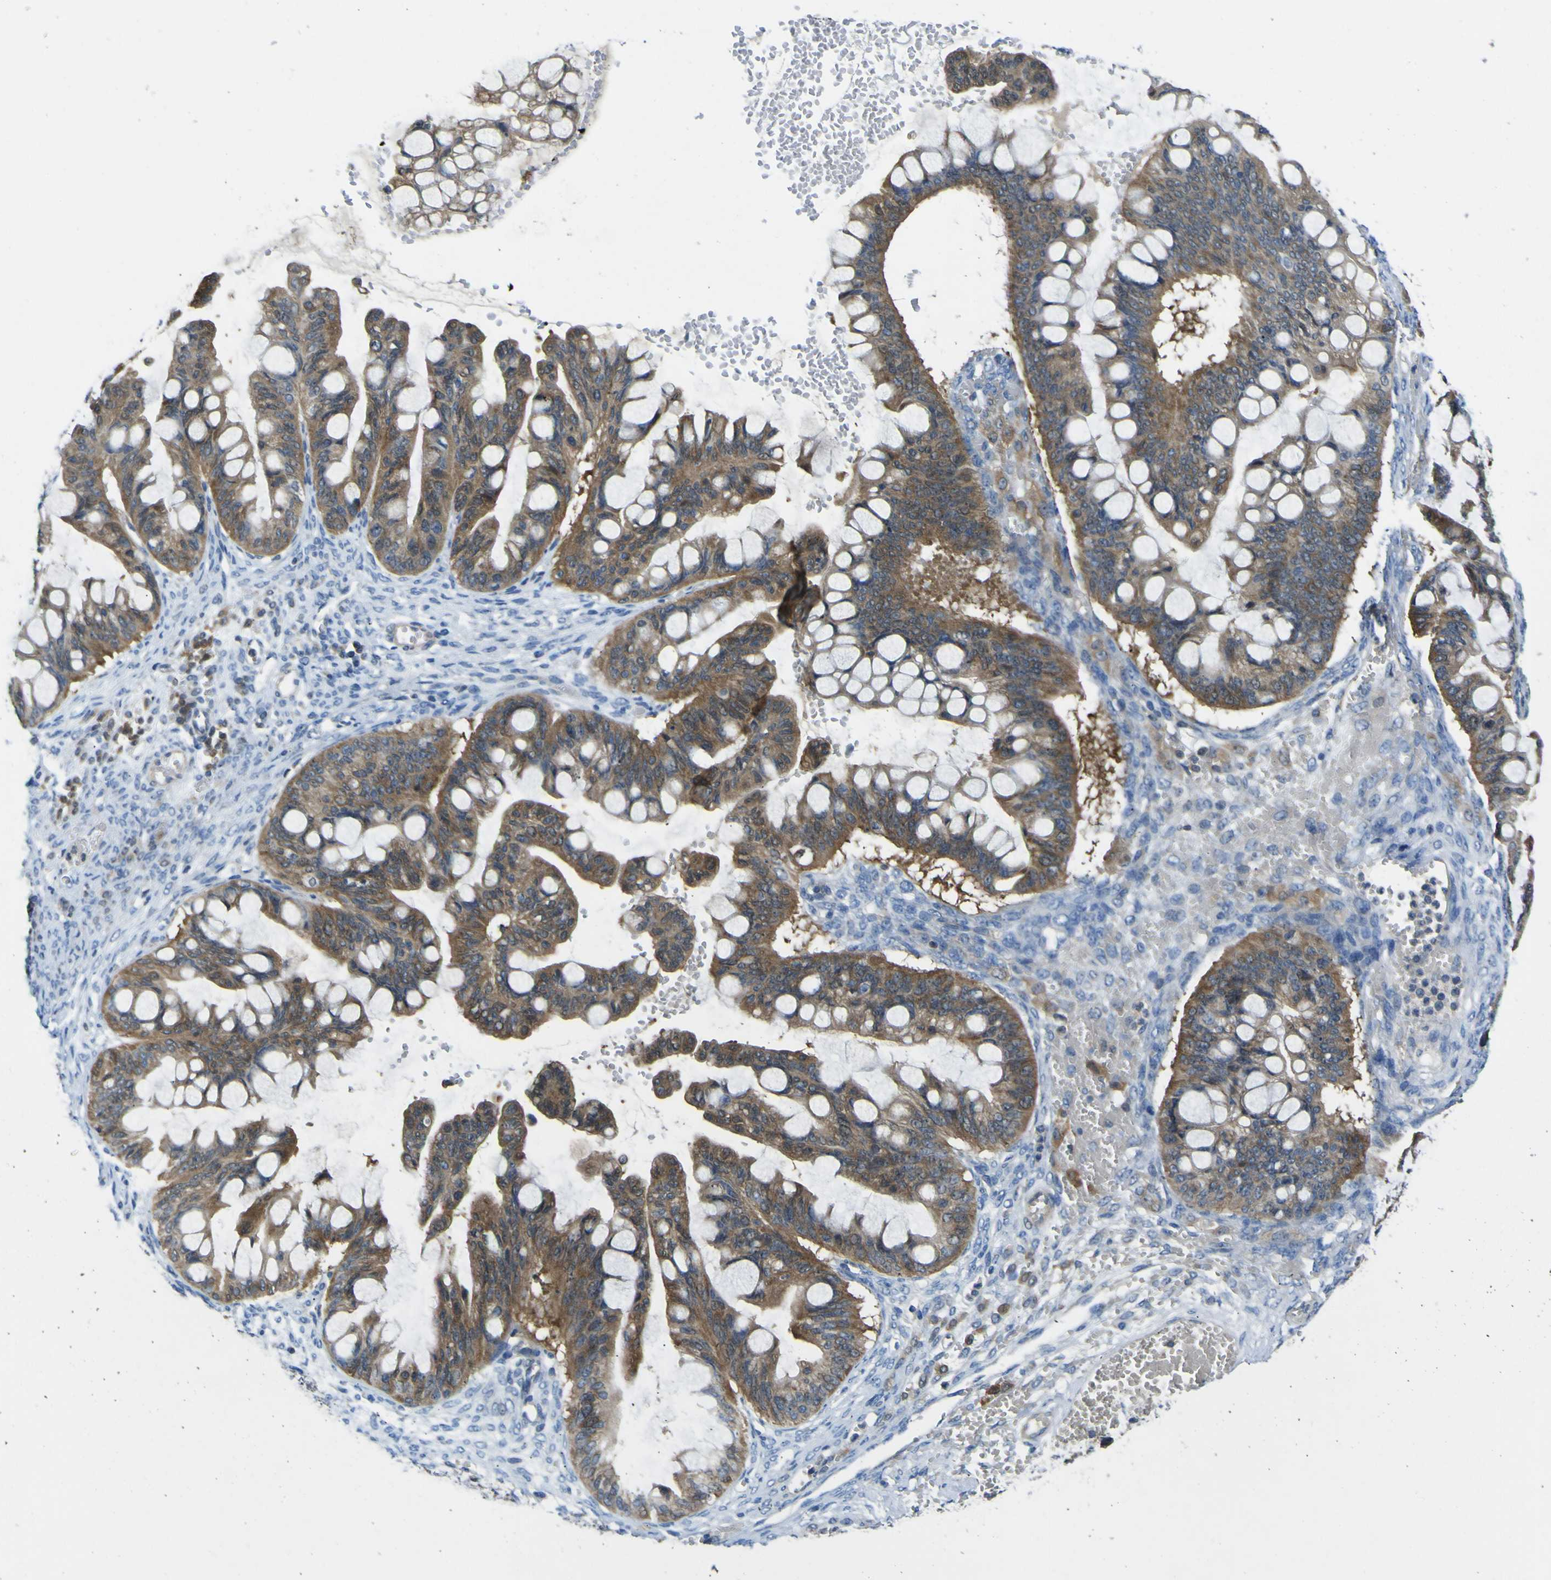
{"staining": {"intensity": "moderate", "quantity": ">75%", "location": "cytoplasmic/membranous"}, "tissue": "ovarian cancer", "cell_type": "Tumor cells", "image_type": "cancer", "snomed": [{"axis": "morphology", "description": "Cystadenocarcinoma, mucinous, NOS"}, {"axis": "topography", "description": "Ovary"}], "caption": "A medium amount of moderate cytoplasmic/membranous positivity is seen in approximately >75% of tumor cells in ovarian mucinous cystadenocarcinoma tissue.", "gene": "EML2", "patient": {"sex": "female", "age": 73}}